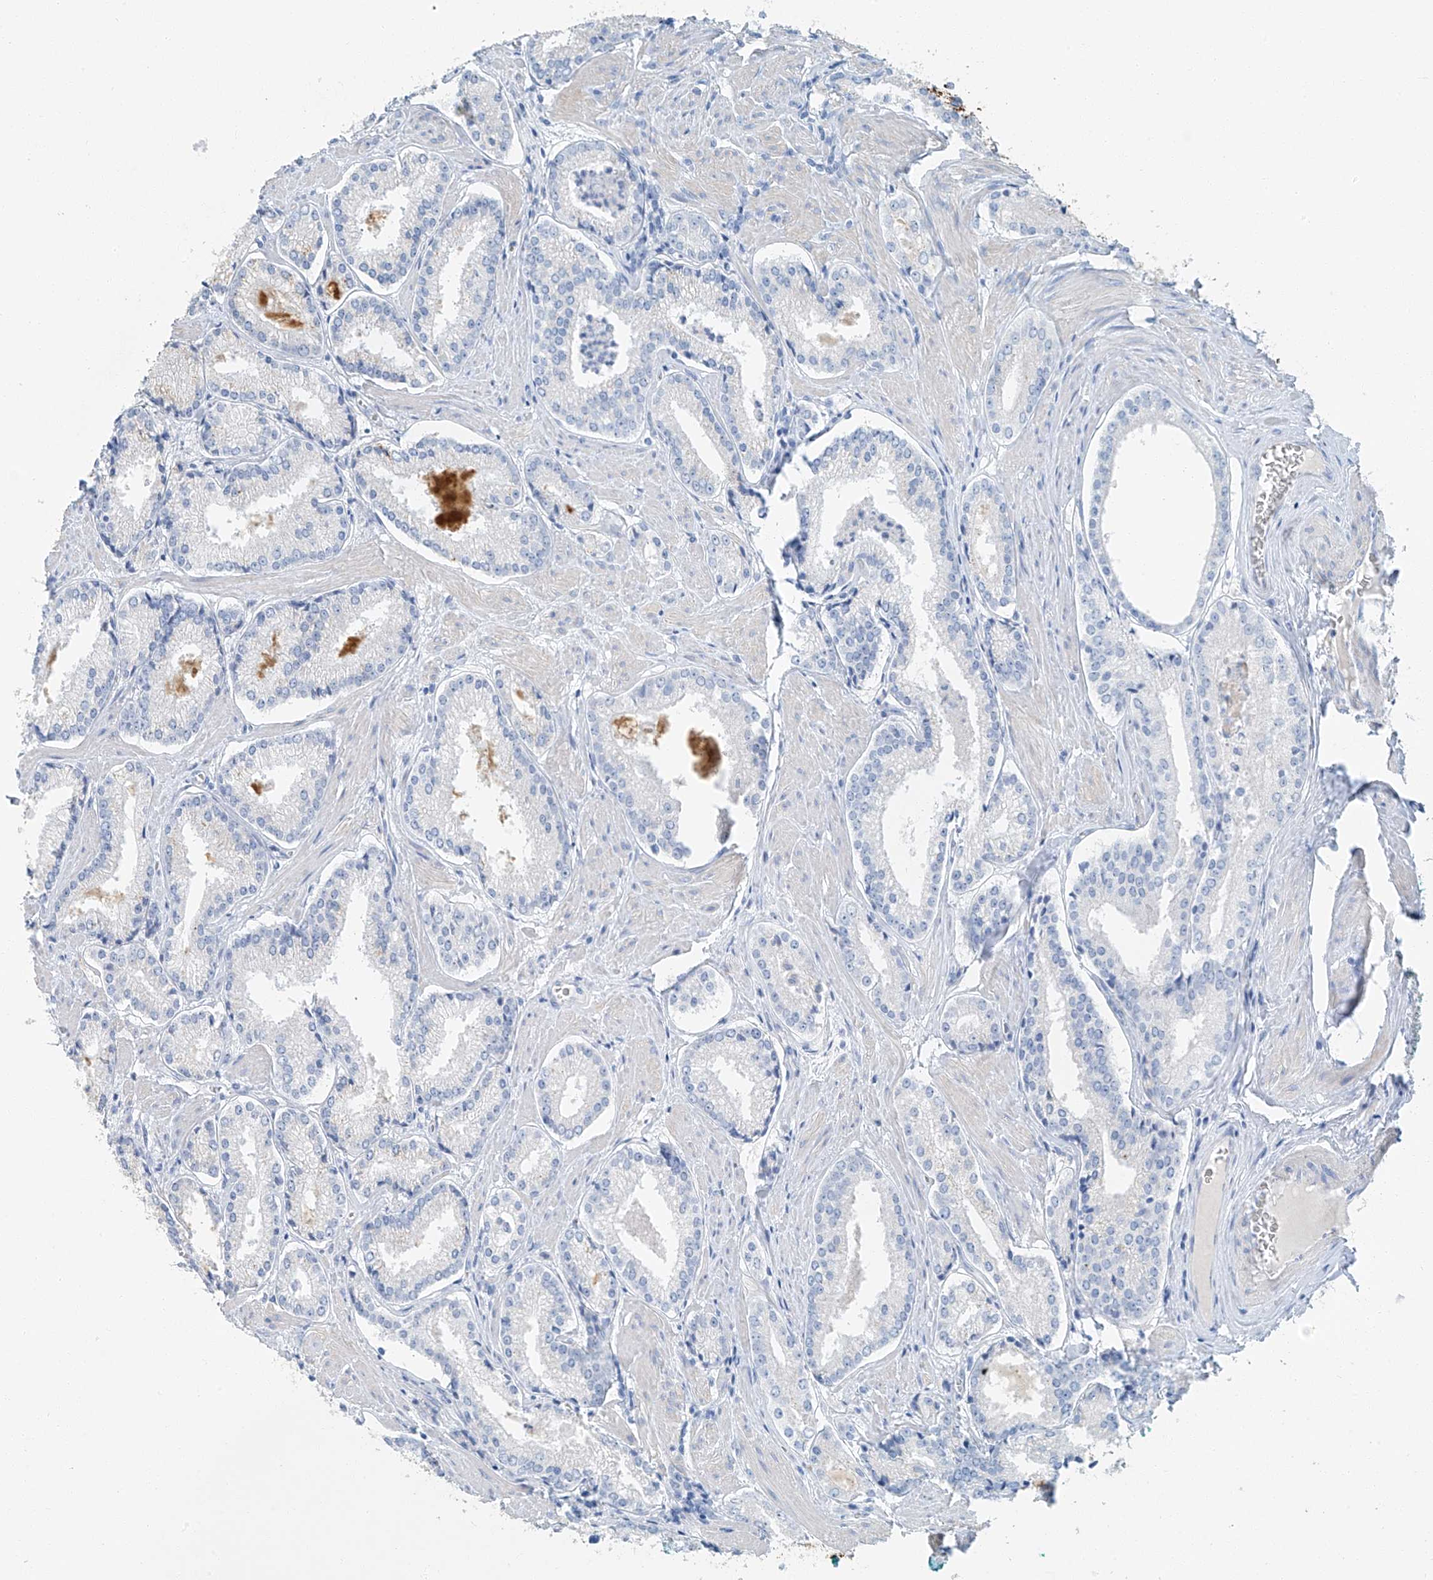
{"staining": {"intensity": "negative", "quantity": "none", "location": "none"}, "tissue": "prostate cancer", "cell_type": "Tumor cells", "image_type": "cancer", "snomed": [{"axis": "morphology", "description": "Adenocarcinoma, Low grade"}, {"axis": "topography", "description": "Prostate"}], "caption": "Prostate cancer (adenocarcinoma (low-grade)) stained for a protein using immunohistochemistry demonstrates no positivity tumor cells.", "gene": "C1orf87", "patient": {"sex": "male", "age": 54}}